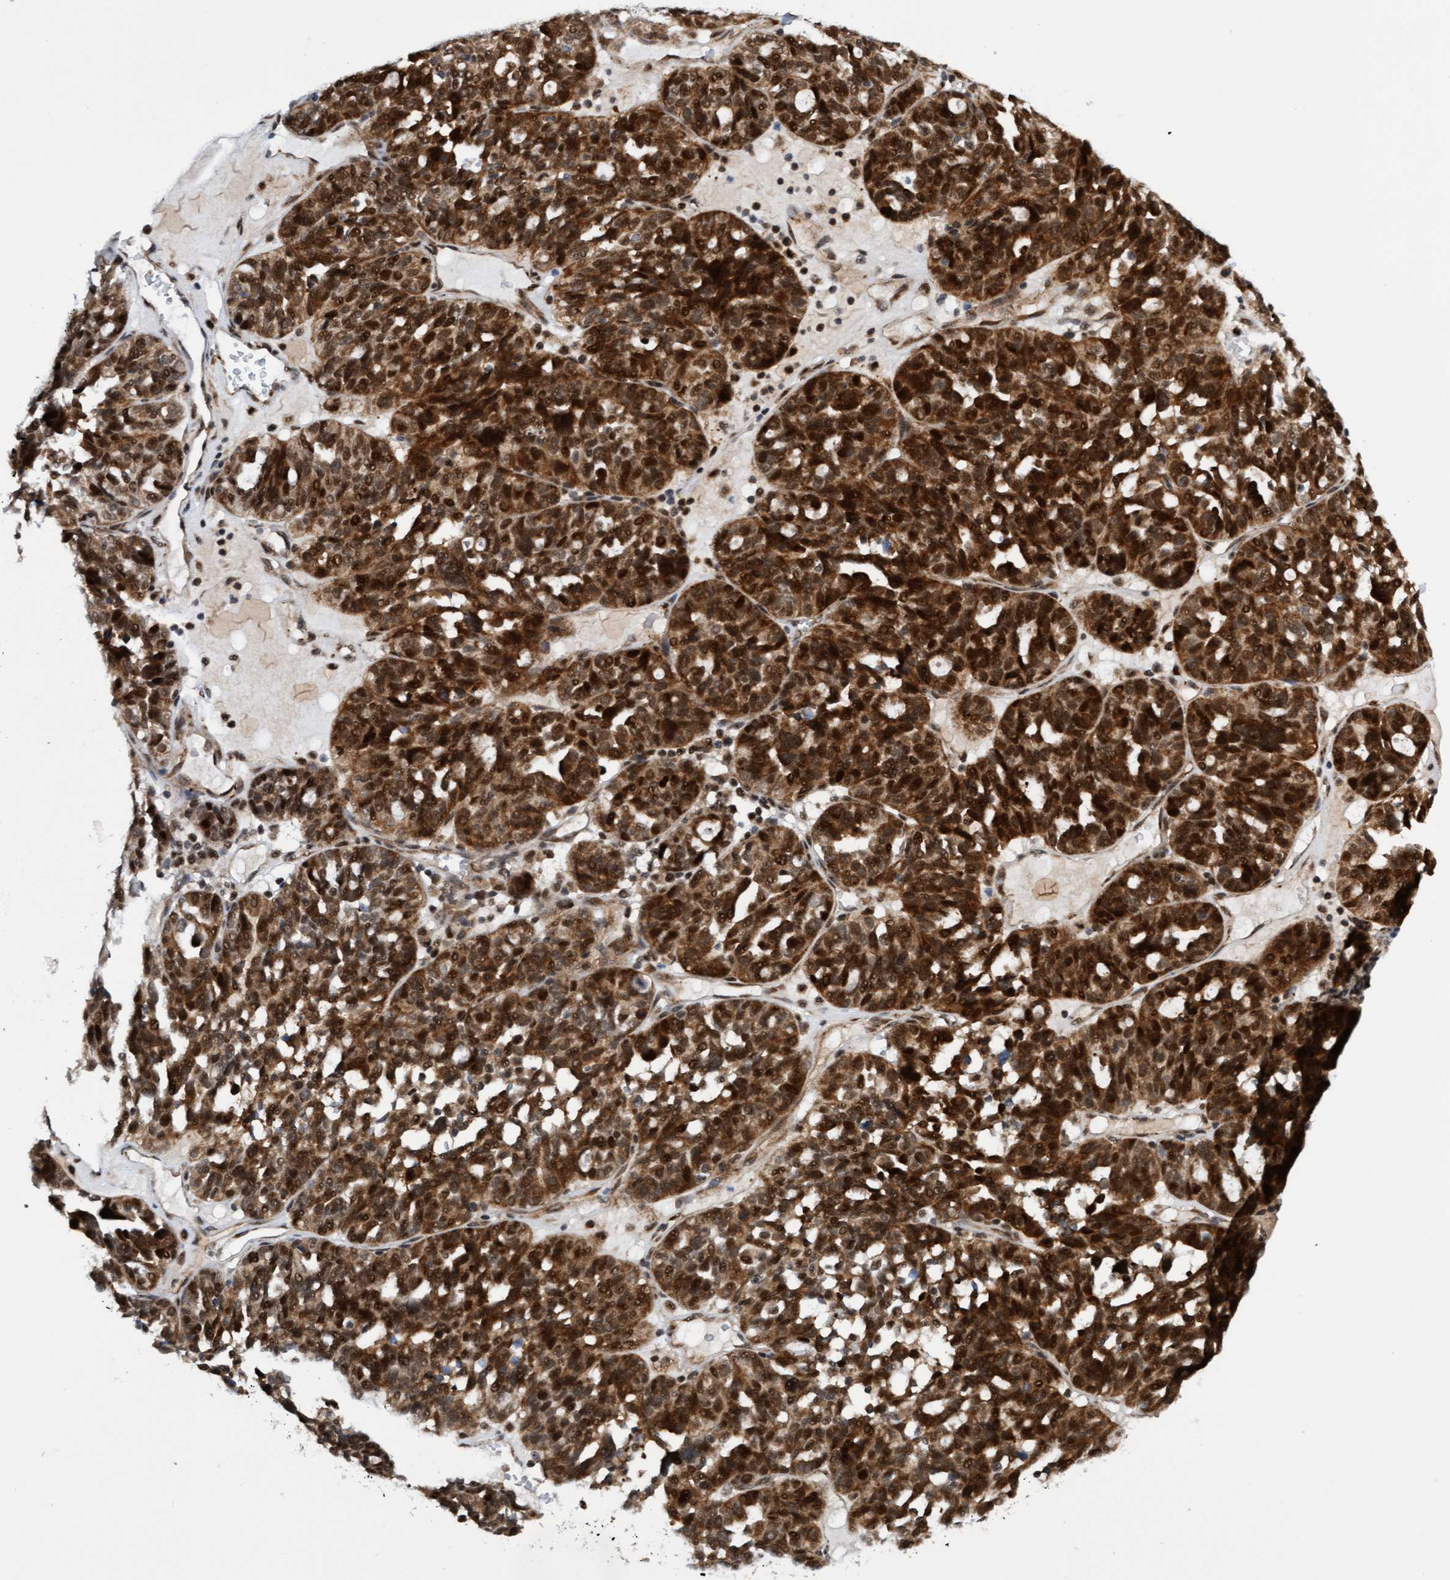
{"staining": {"intensity": "strong", "quantity": ">75%", "location": "cytoplasmic/membranous,nuclear"}, "tissue": "ovarian cancer", "cell_type": "Tumor cells", "image_type": "cancer", "snomed": [{"axis": "morphology", "description": "Cystadenocarcinoma, serous, NOS"}, {"axis": "topography", "description": "Ovary"}], "caption": "This is an image of immunohistochemistry (IHC) staining of serous cystadenocarcinoma (ovarian), which shows strong positivity in the cytoplasmic/membranous and nuclear of tumor cells.", "gene": "TANC2", "patient": {"sex": "female", "age": 59}}